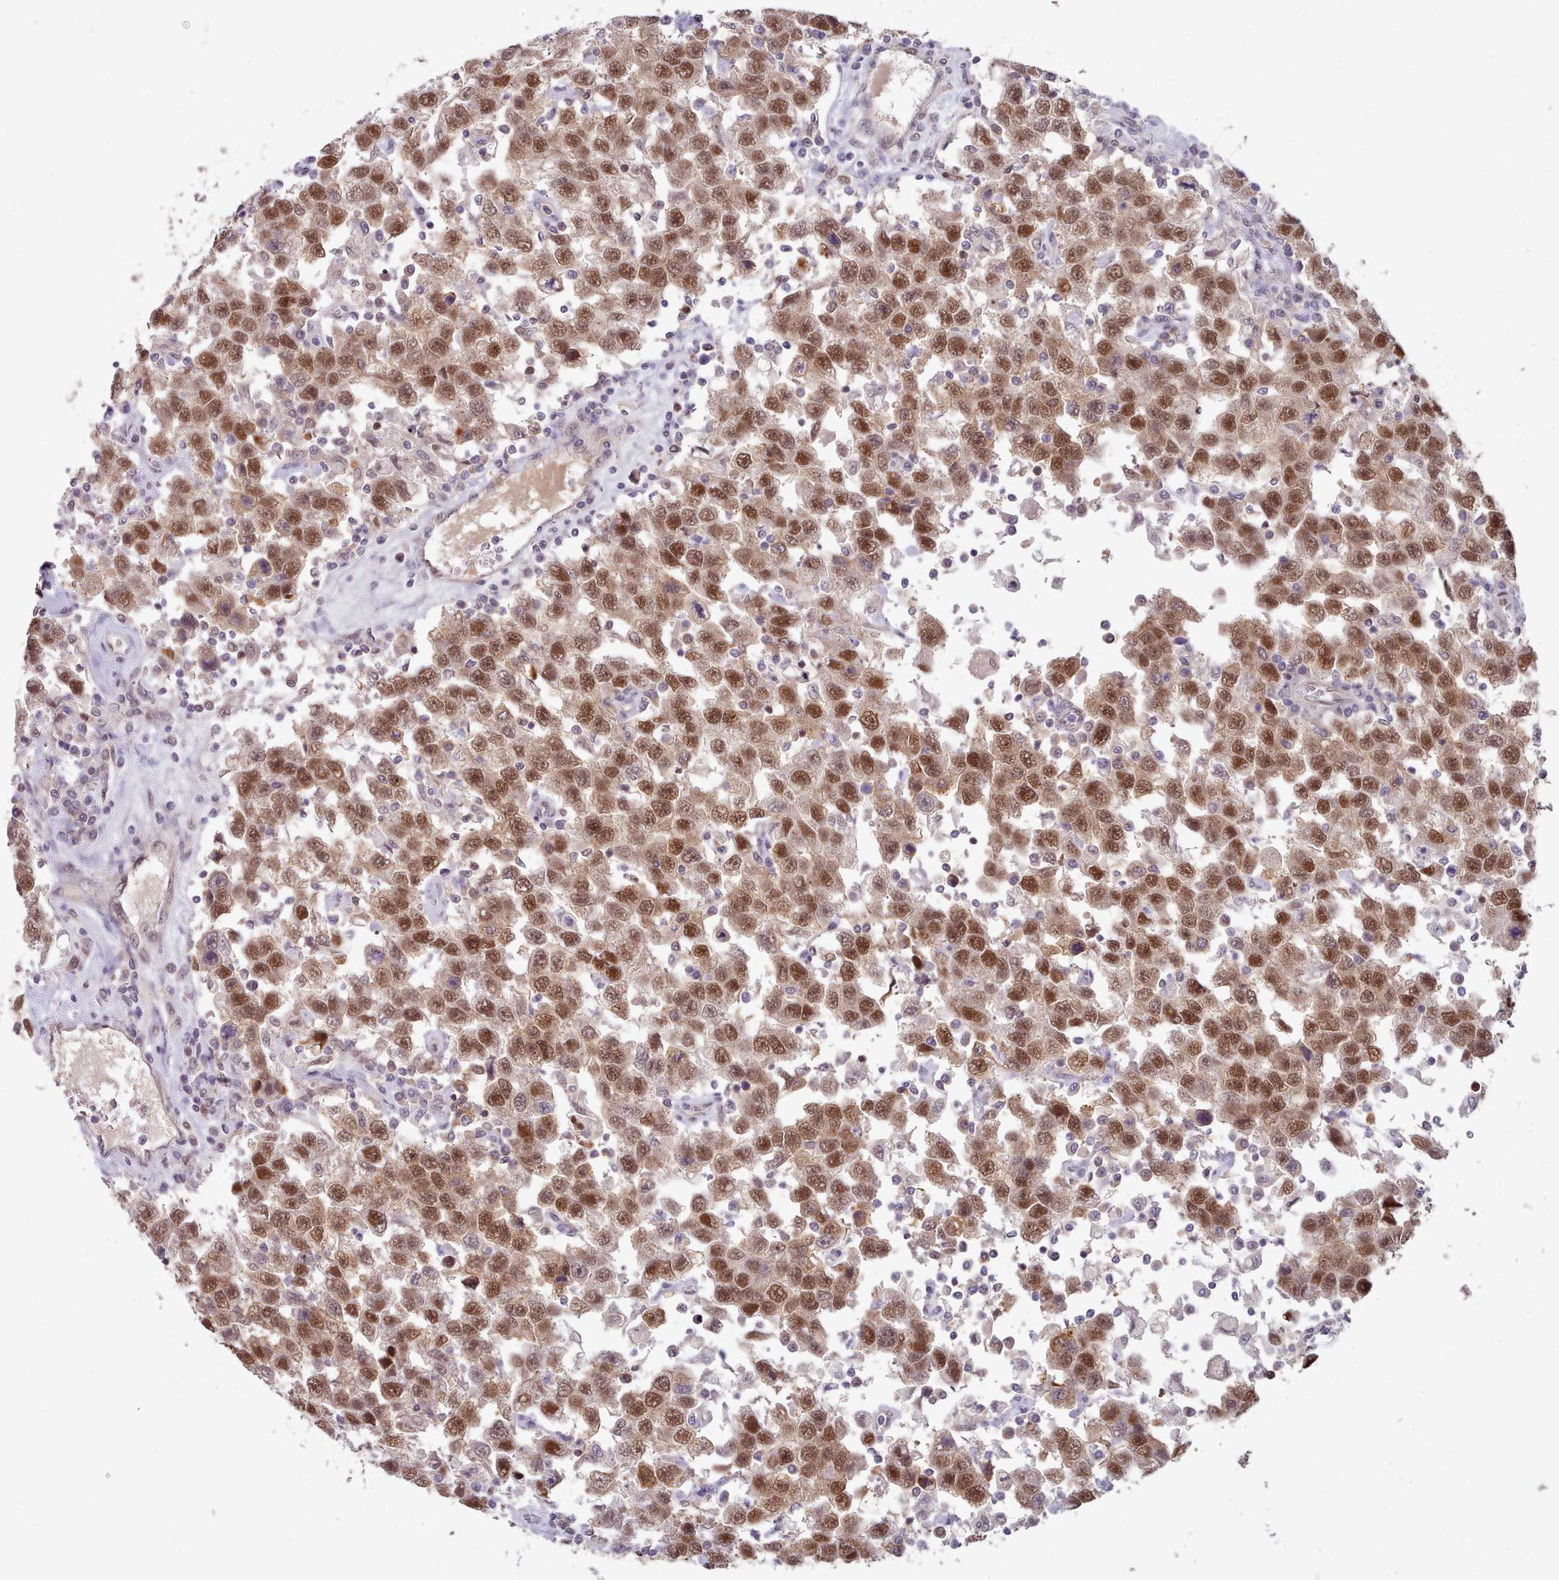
{"staining": {"intensity": "strong", "quantity": ">75%", "location": "nuclear"}, "tissue": "testis cancer", "cell_type": "Tumor cells", "image_type": "cancer", "snomed": [{"axis": "morphology", "description": "Seminoma, NOS"}, {"axis": "topography", "description": "Testis"}], "caption": "A high amount of strong nuclear staining is present in approximately >75% of tumor cells in testis seminoma tissue.", "gene": "CES3", "patient": {"sex": "male", "age": 41}}